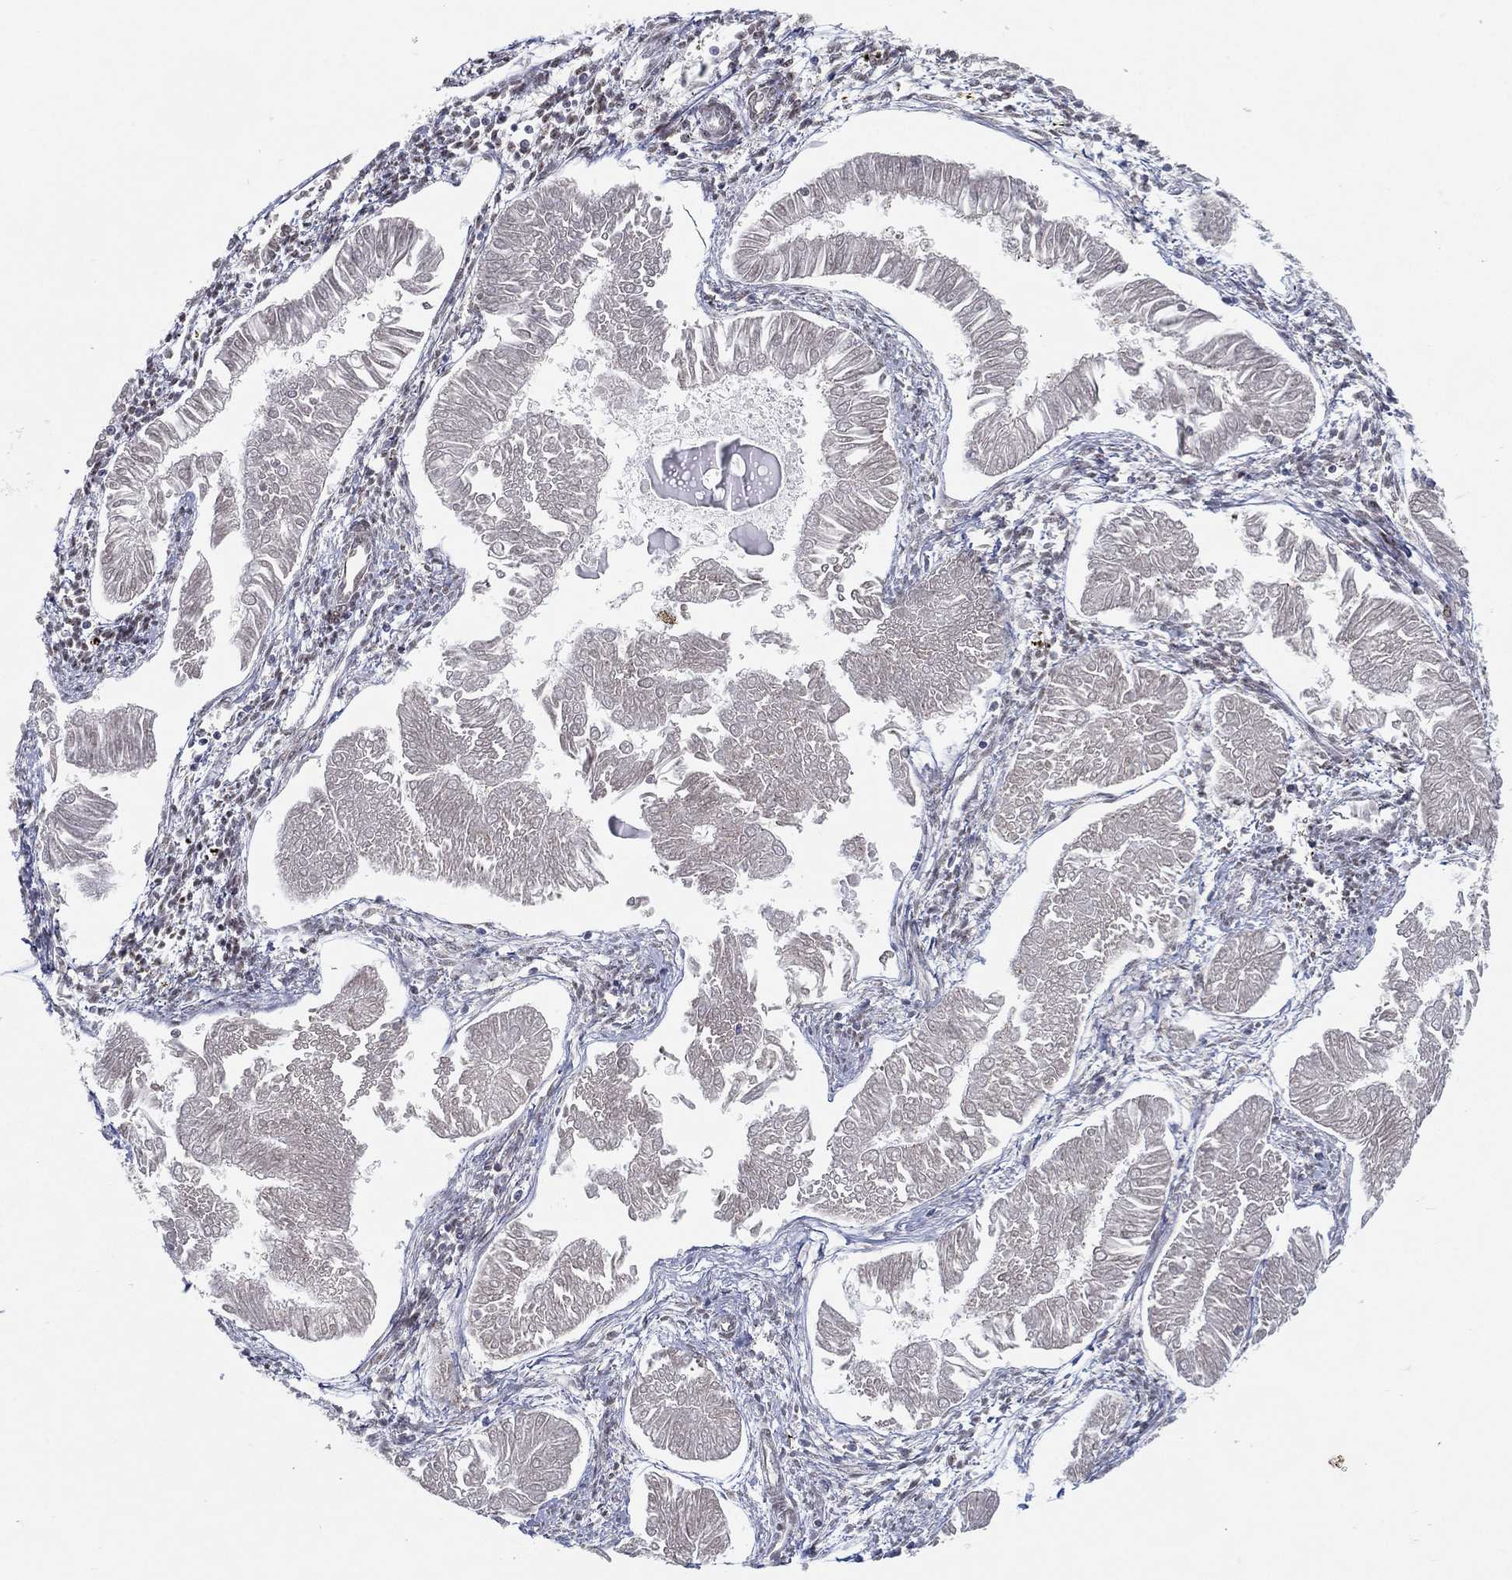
{"staining": {"intensity": "negative", "quantity": "none", "location": "none"}, "tissue": "endometrial cancer", "cell_type": "Tumor cells", "image_type": "cancer", "snomed": [{"axis": "morphology", "description": "Adenocarcinoma, NOS"}, {"axis": "topography", "description": "Endometrium"}], "caption": "Immunohistochemical staining of human endometrial cancer demonstrates no significant staining in tumor cells.", "gene": "TMTC4", "patient": {"sex": "female", "age": 53}}